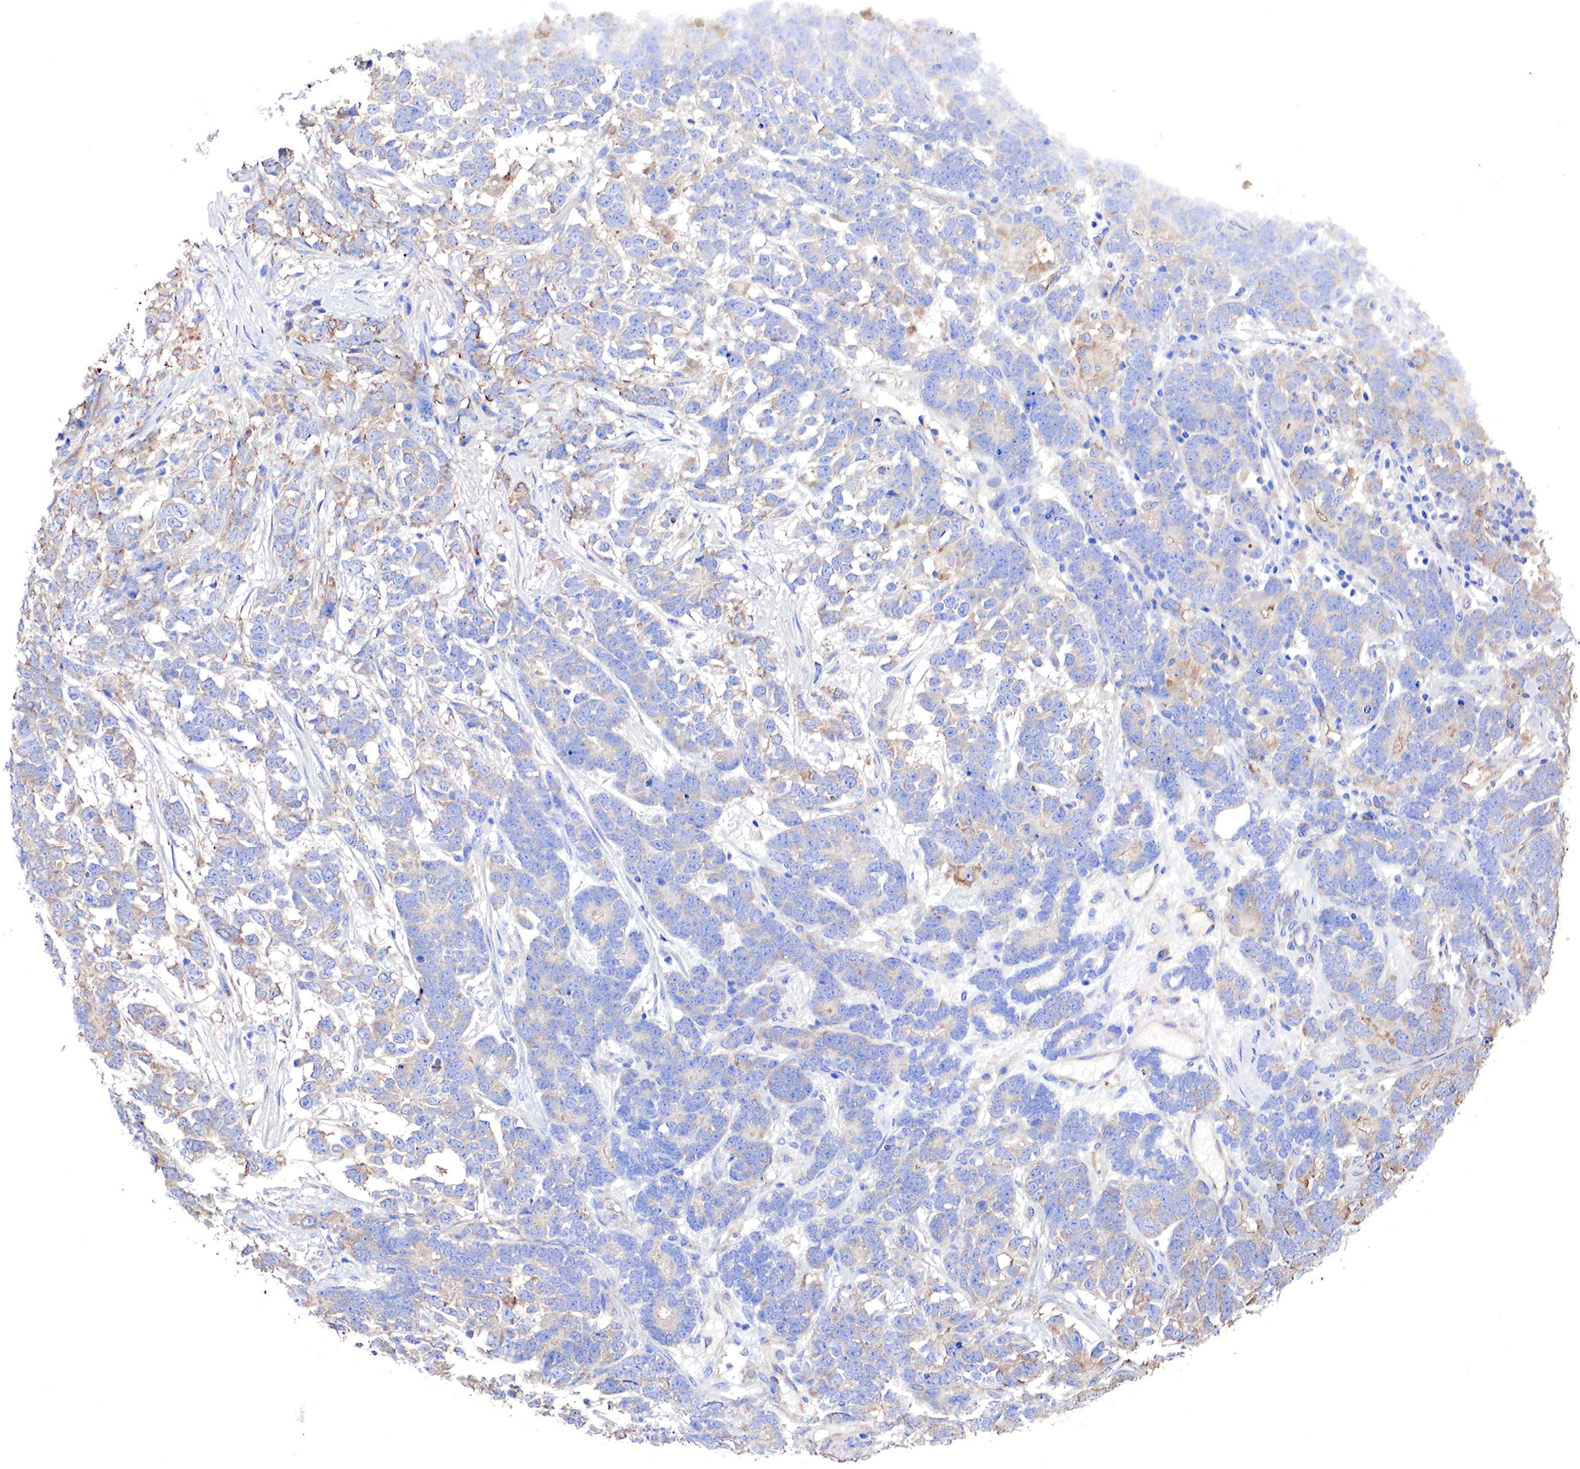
{"staining": {"intensity": "moderate", "quantity": "25%-75%", "location": "cytoplasmic/membranous"}, "tissue": "testis cancer", "cell_type": "Tumor cells", "image_type": "cancer", "snomed": [{"axis": "morphology", "description": "Carcinoma, Embryonal, NOS"}, {"axis": "topography", "description": "Testis"}], "caption": "Human testis cancer (embryonal carcinoma) stained for a protein (brown) displays moderate cytoplasmic/membranous positive expression in about 25%-75% of tumor cells.", "gene": "RDX", "patient": {"sex": "male", "age": 26}}